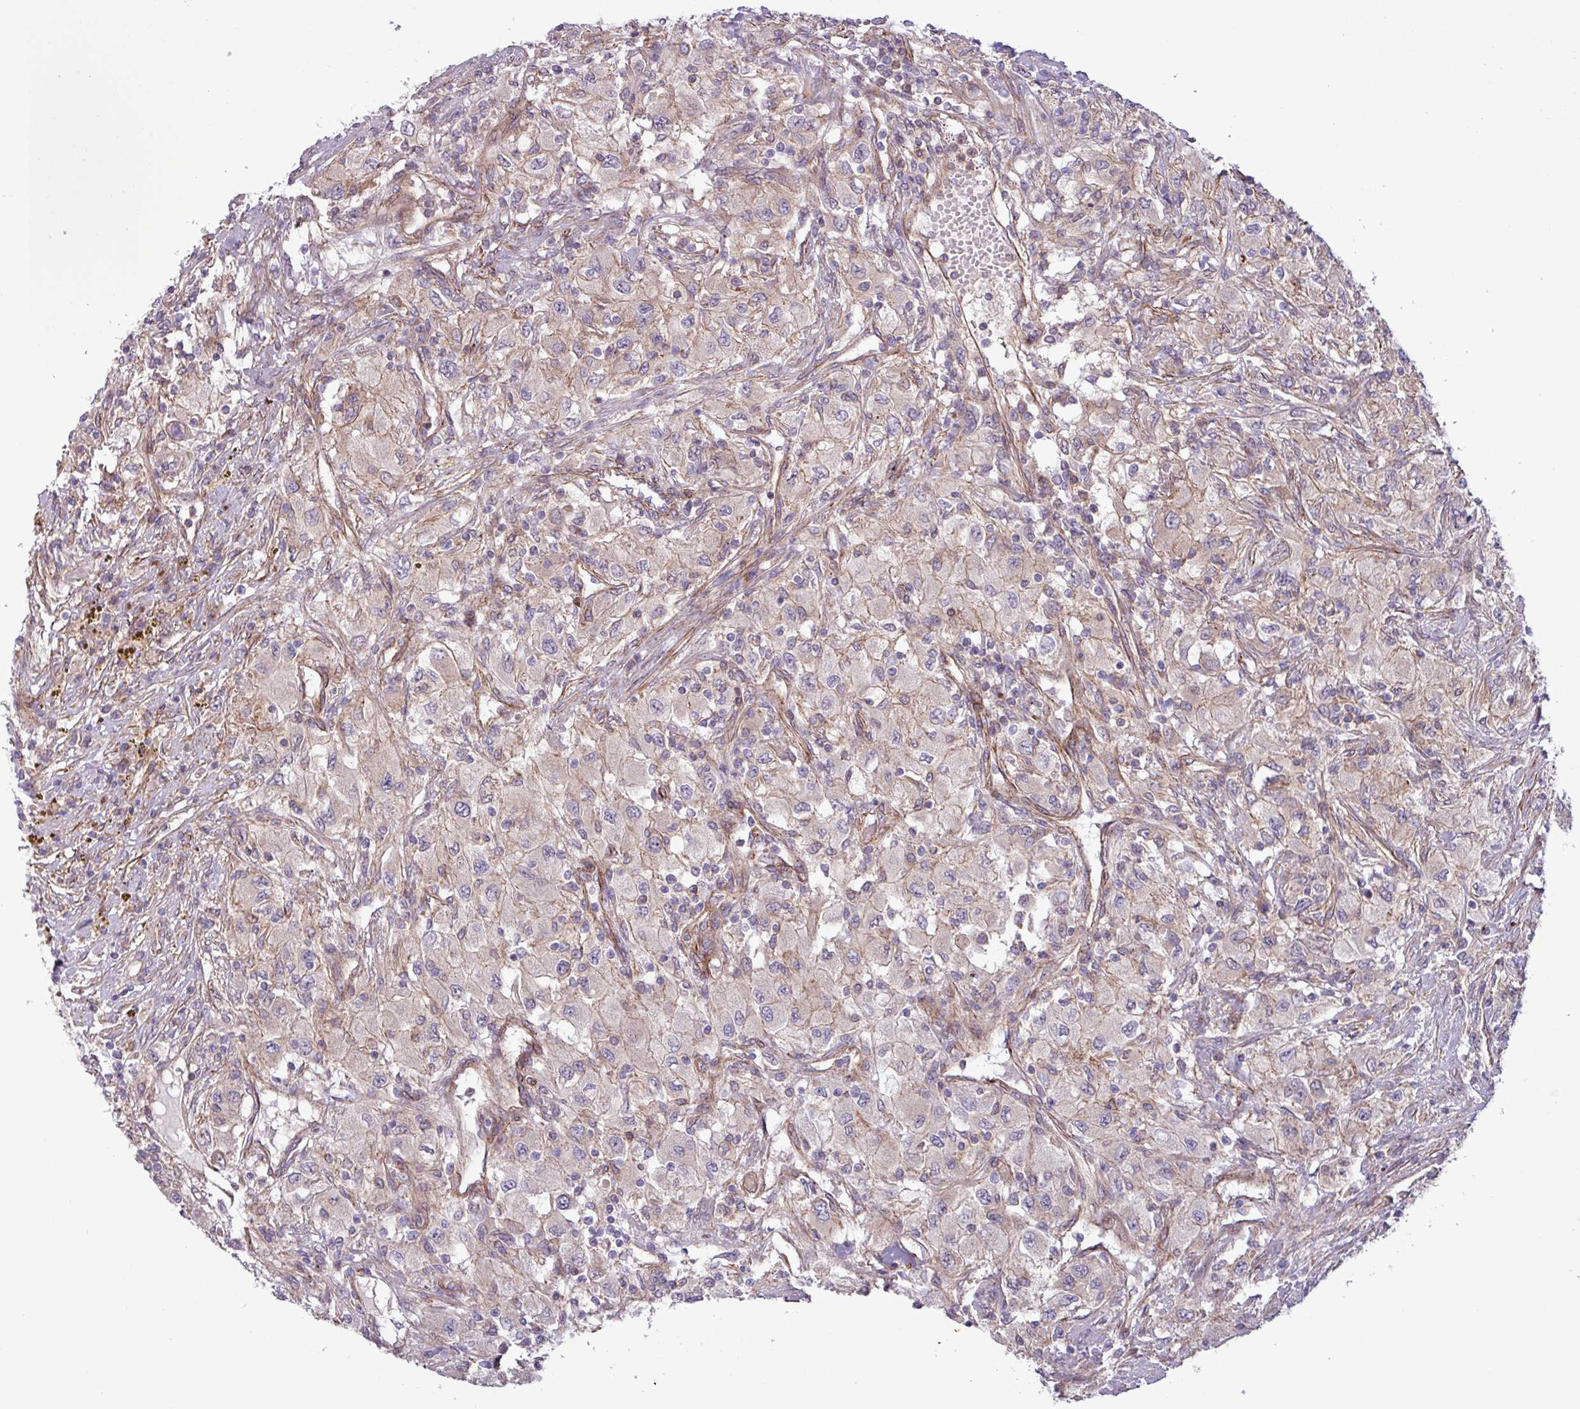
{"staining": {"intensity": "negative", "quantity": "none", "location": "none"}, "tissue": "renal cancer", "cell_type": "Tumor cells", "image_type": "cancer", "snomed": [{"axis": "morphology", "description": "Adenocarcinoma, NOS"}, {"axis": "topography", "description": "Kidney"}], "caption": "Tumor cells are negative for protein expression in human renal adenocarcinoma. (DAB immunohistochemistry, high magnification).", "gene": "CNTRL", "patient": {"sex": "female", "age": 67}}